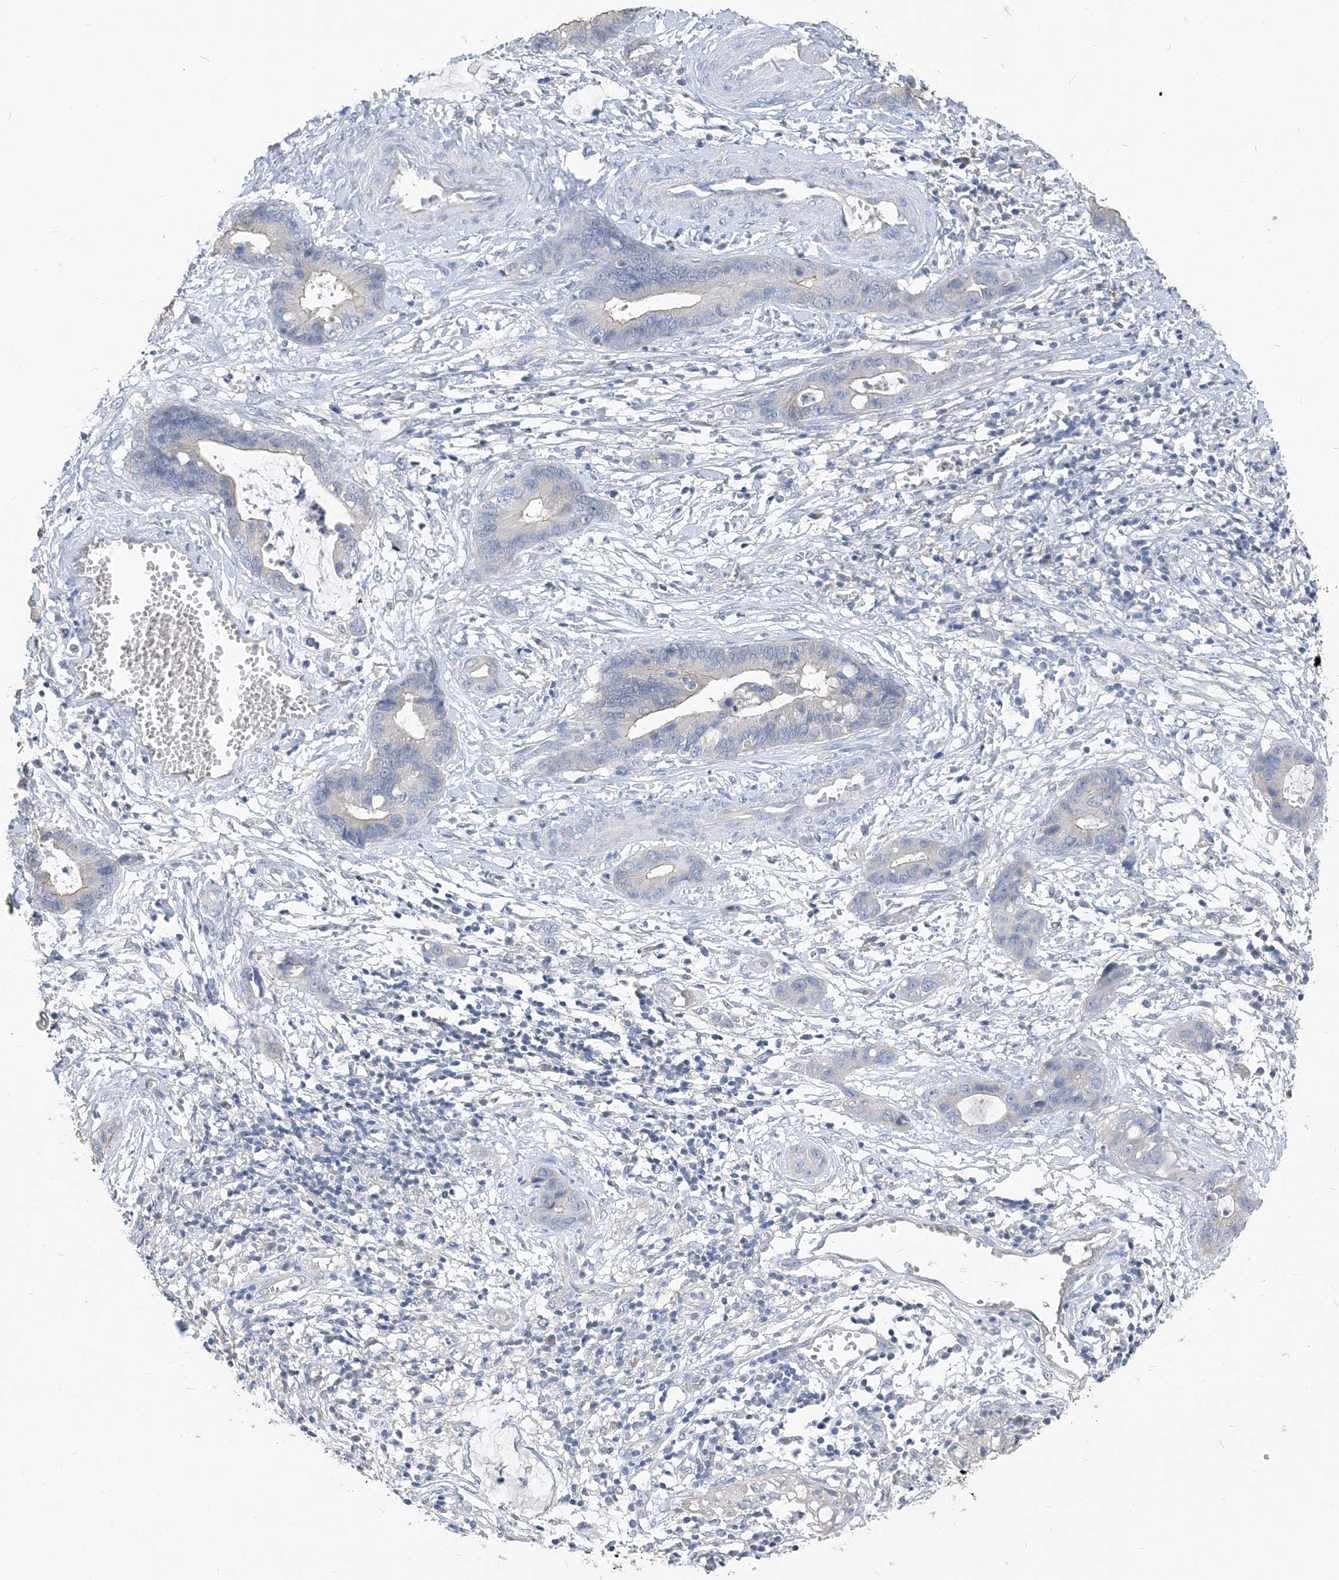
{"staining": {"intensity": "negative", "quantity": "none", "location": "none"}, "tissue": "cervical cancer", "cell_type": "Tumor cells", "image_type": "cancer", "snomed": [{"axis": "morphology", "description": "Adenocarcinoma, NOS"}, {"axis": "topography", "description": "Cervix"}], "caption": "An image of human cervical cancer (adenocarcinoma) is negative for staining in tumor cells. (DAB (3,3'-diaminobenzidine) immunohistochemistry (IHC) with hematoxylin counter stain).", "gene": "NCOA7", "patient": {"sex": "female", "age": 44}}